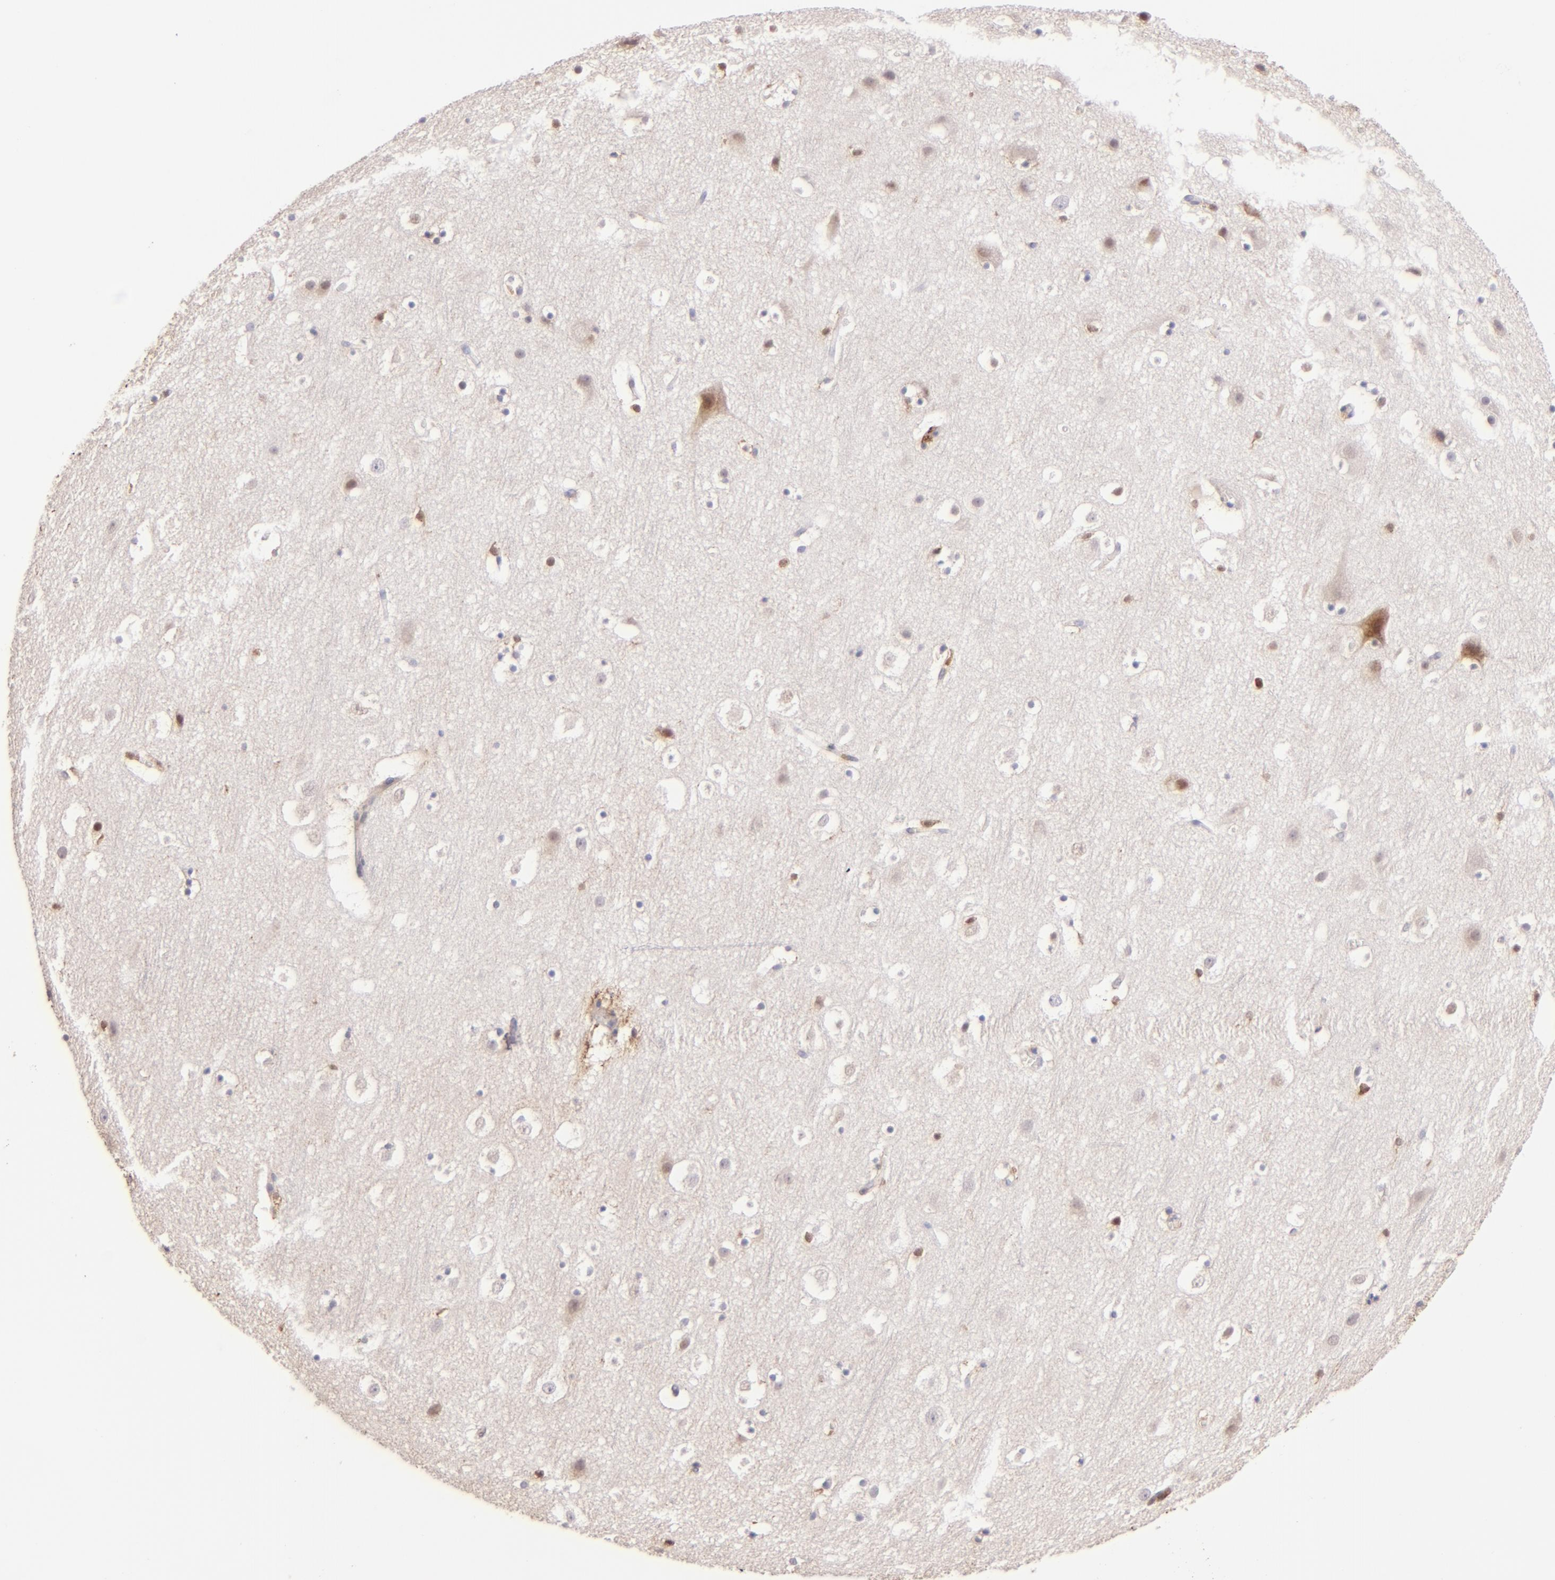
{"staining": {"intensity": "moderate", "quantity": ">75%", "location": "cytoplasmic/membranous"}, "tissue": "cerebral cortex", "cell_type": "Endothelial cells", "image_type": "normal", "snomed": [{"axis": "morphology", "description": "Normal tissue, NOS"}, {"axis": "topography", "description": "Cerebral cortex"}], "caption": "Human cerebral cortex stained for a protein (brown) shows moderate cytoplasmic/membranous positive expression in about >75% of endothelial cells.", "gene": "BTK", "patient": {"sex": "male", "age": 45}}